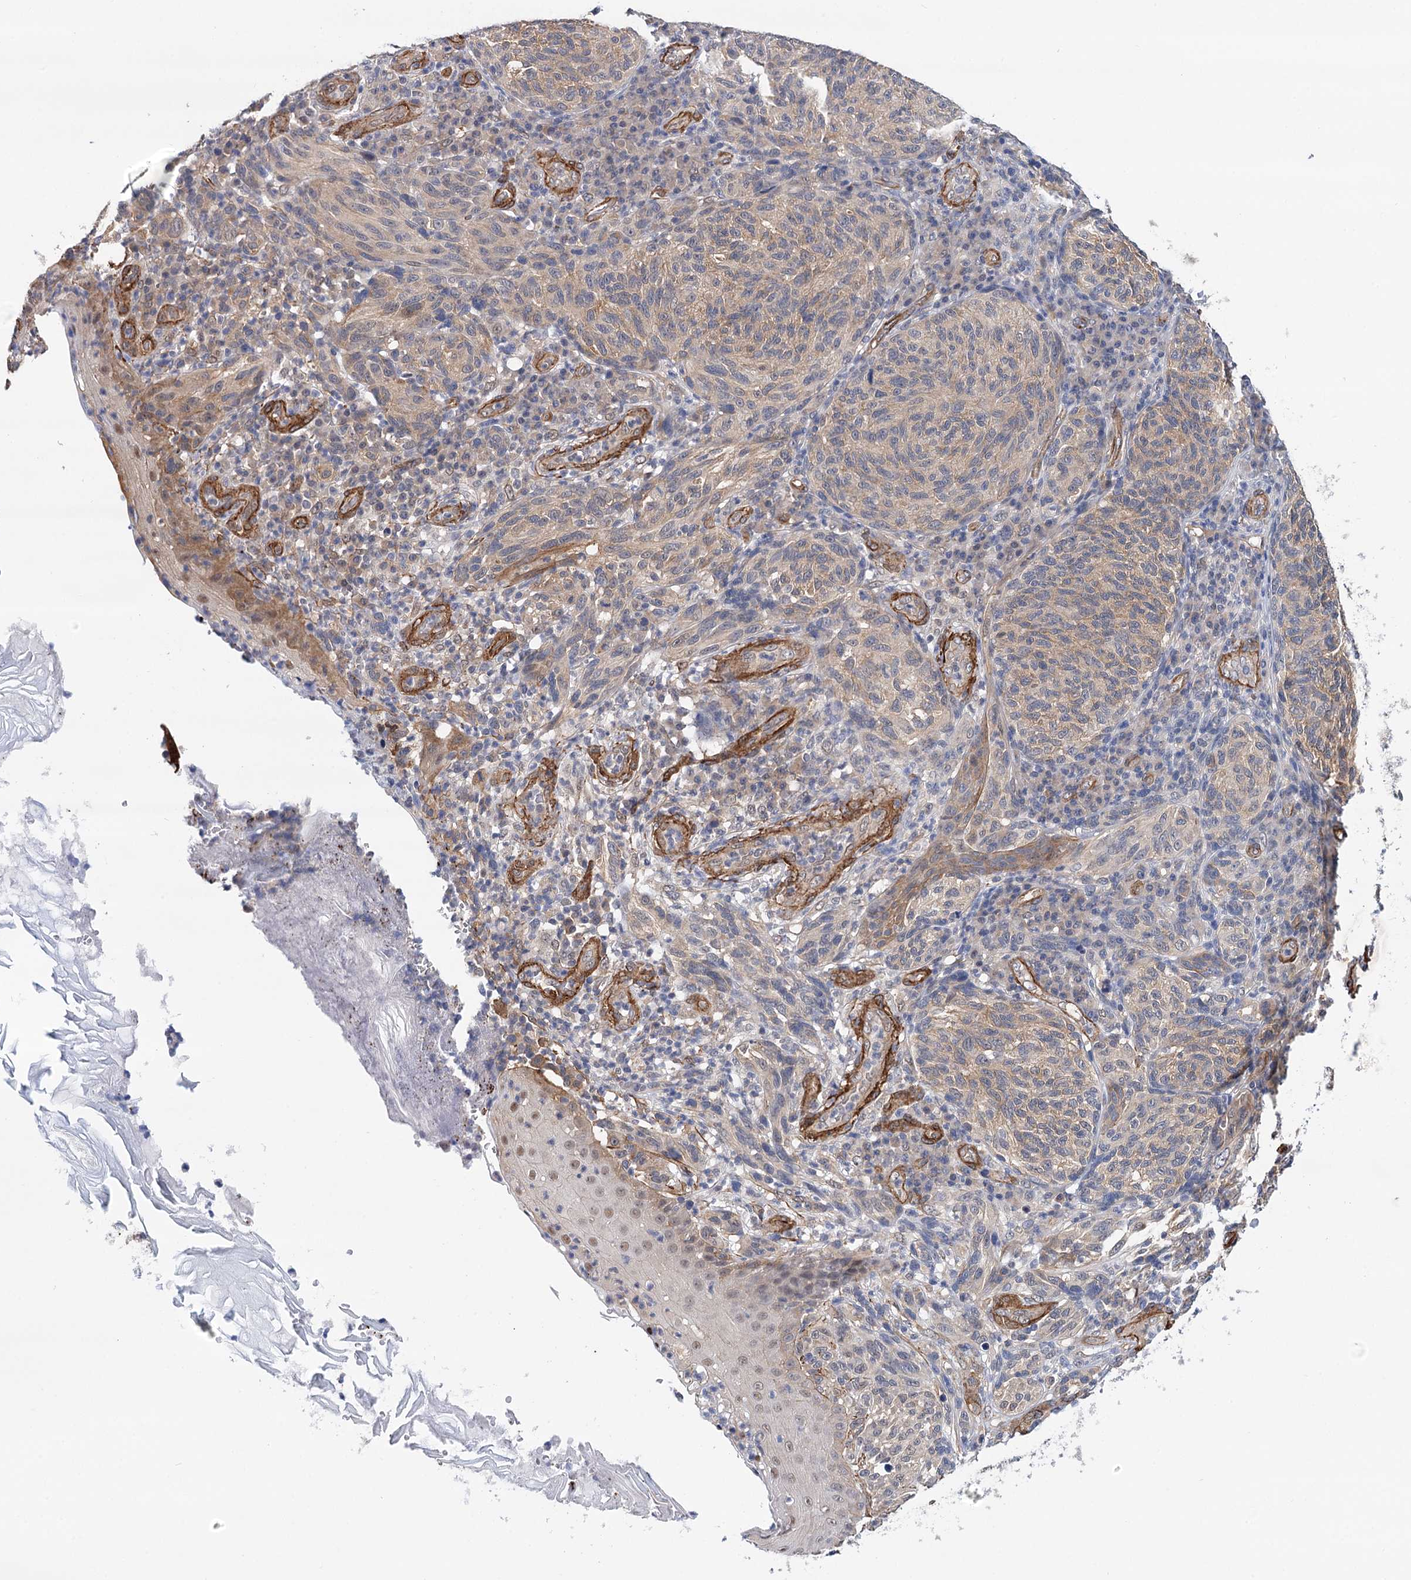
{"staining": {"intensity": "weak", "quantity": "25%-75%", "location": "cytoplasmic/membranous"}, "tissue": "melanoma", "cell_type": "Tumor cells", "image_type": "cancer", "snomed": [{"axis": "morphology", "description": "Malignant melanoma, NOS"}, {"axis": "topography", "description": "Skin"}], "caption": "Tumor cells show low levels of weak cytoplasmic/membranous positivity in about 25%-75% of cells in malignant melanoma.", "gene": "PPP2R5B", "patient": {"sex": "female", "age": 73}}